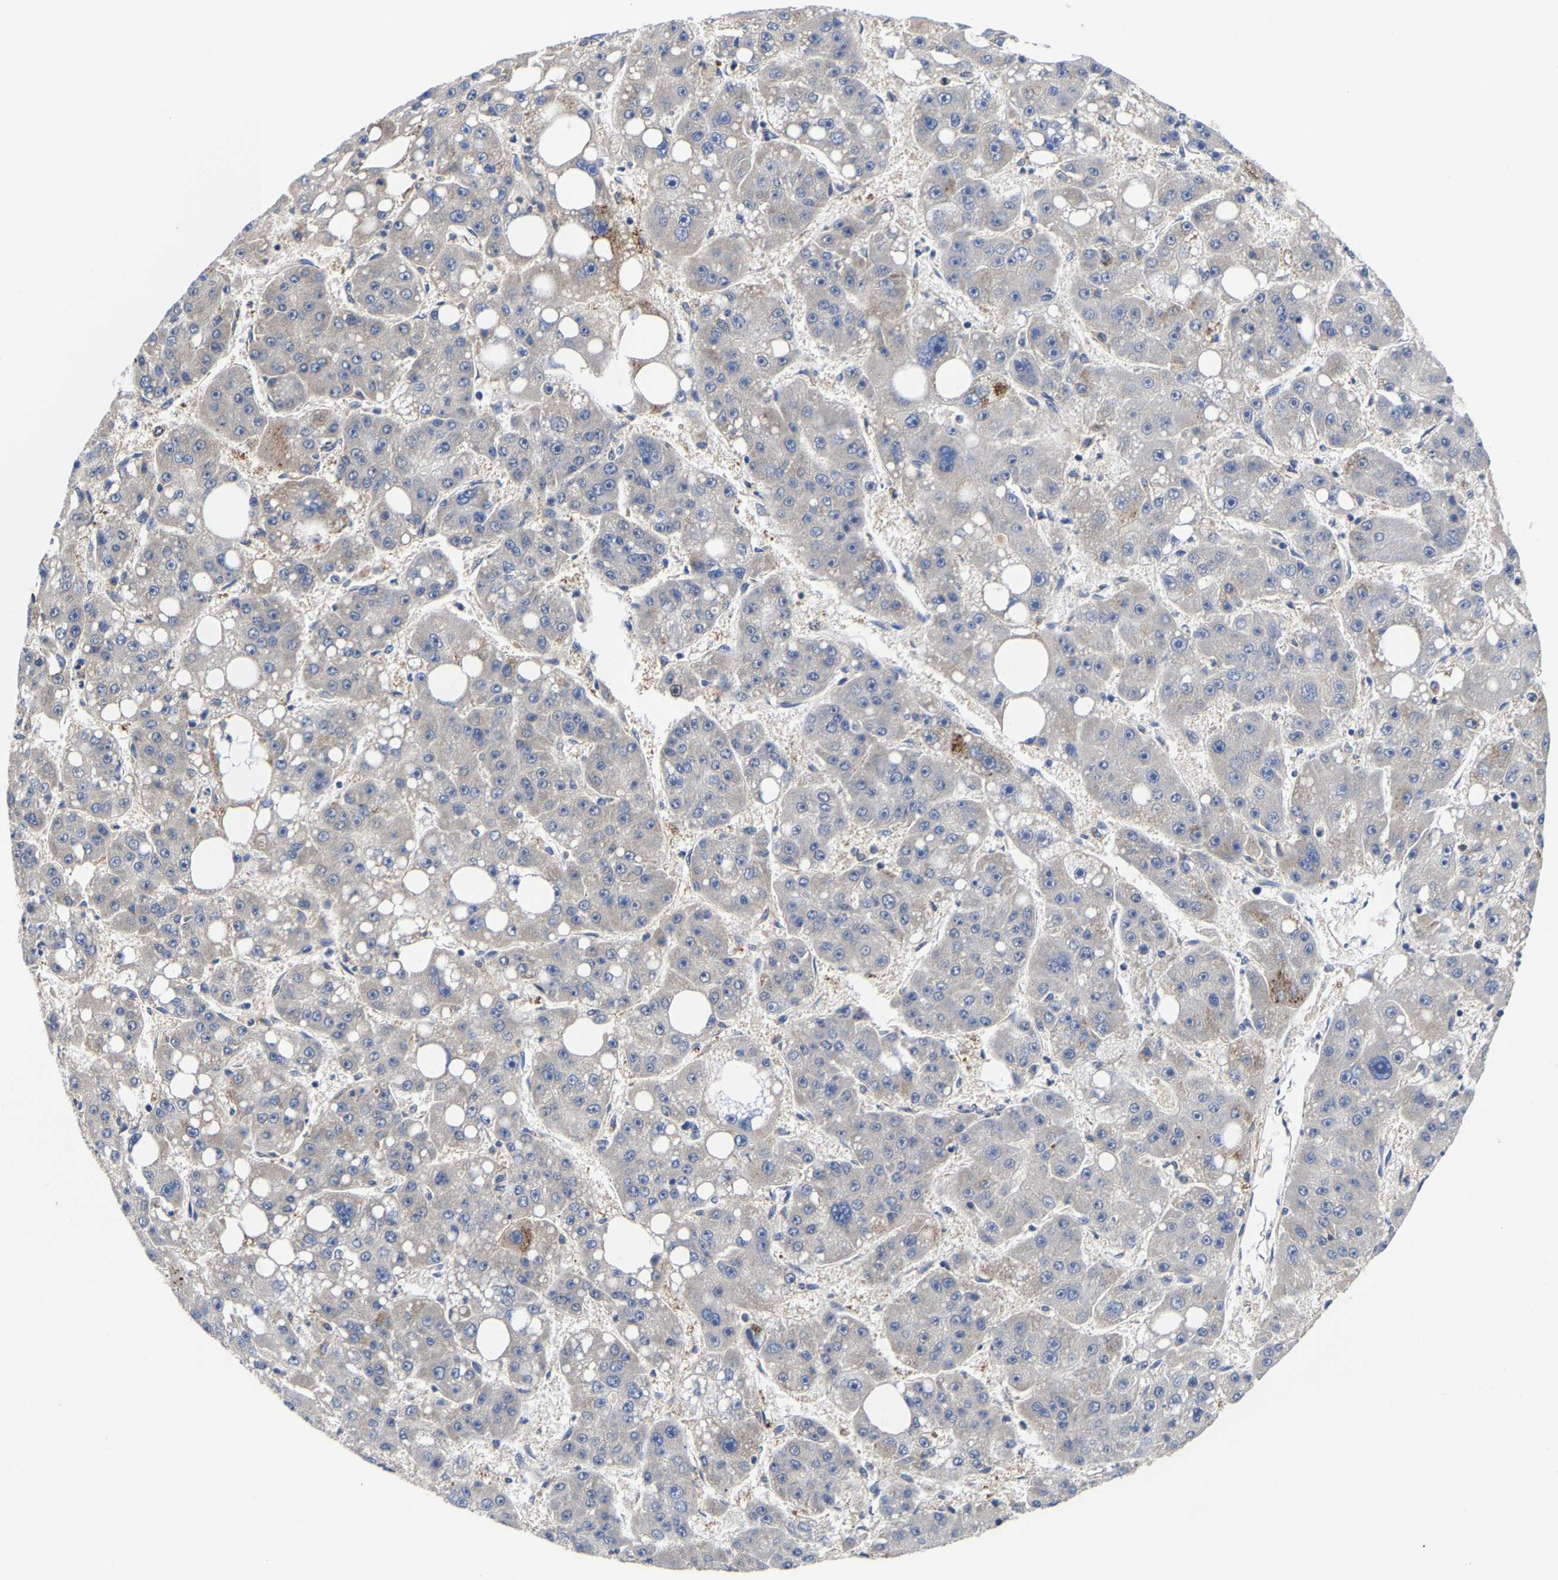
{"staining": {"intensity": "negative", "quantity": "none", "location": "none"}, "tissue": "liver cancer", "cell_type": "Tumor cells", "image_type": "cancer", "snomed": [{"axis": "morphology", "description": "Carcinoma, Hepatocellular, NOS"}, {"axis": "topography", "description": "Liver"}], "caption": "Tumor cells are negative for protein expression in human liver cancer (hepatocellular carcinoma).", "gene": "PFKFB3", "patient": {"sex": "female", "age": 61}}